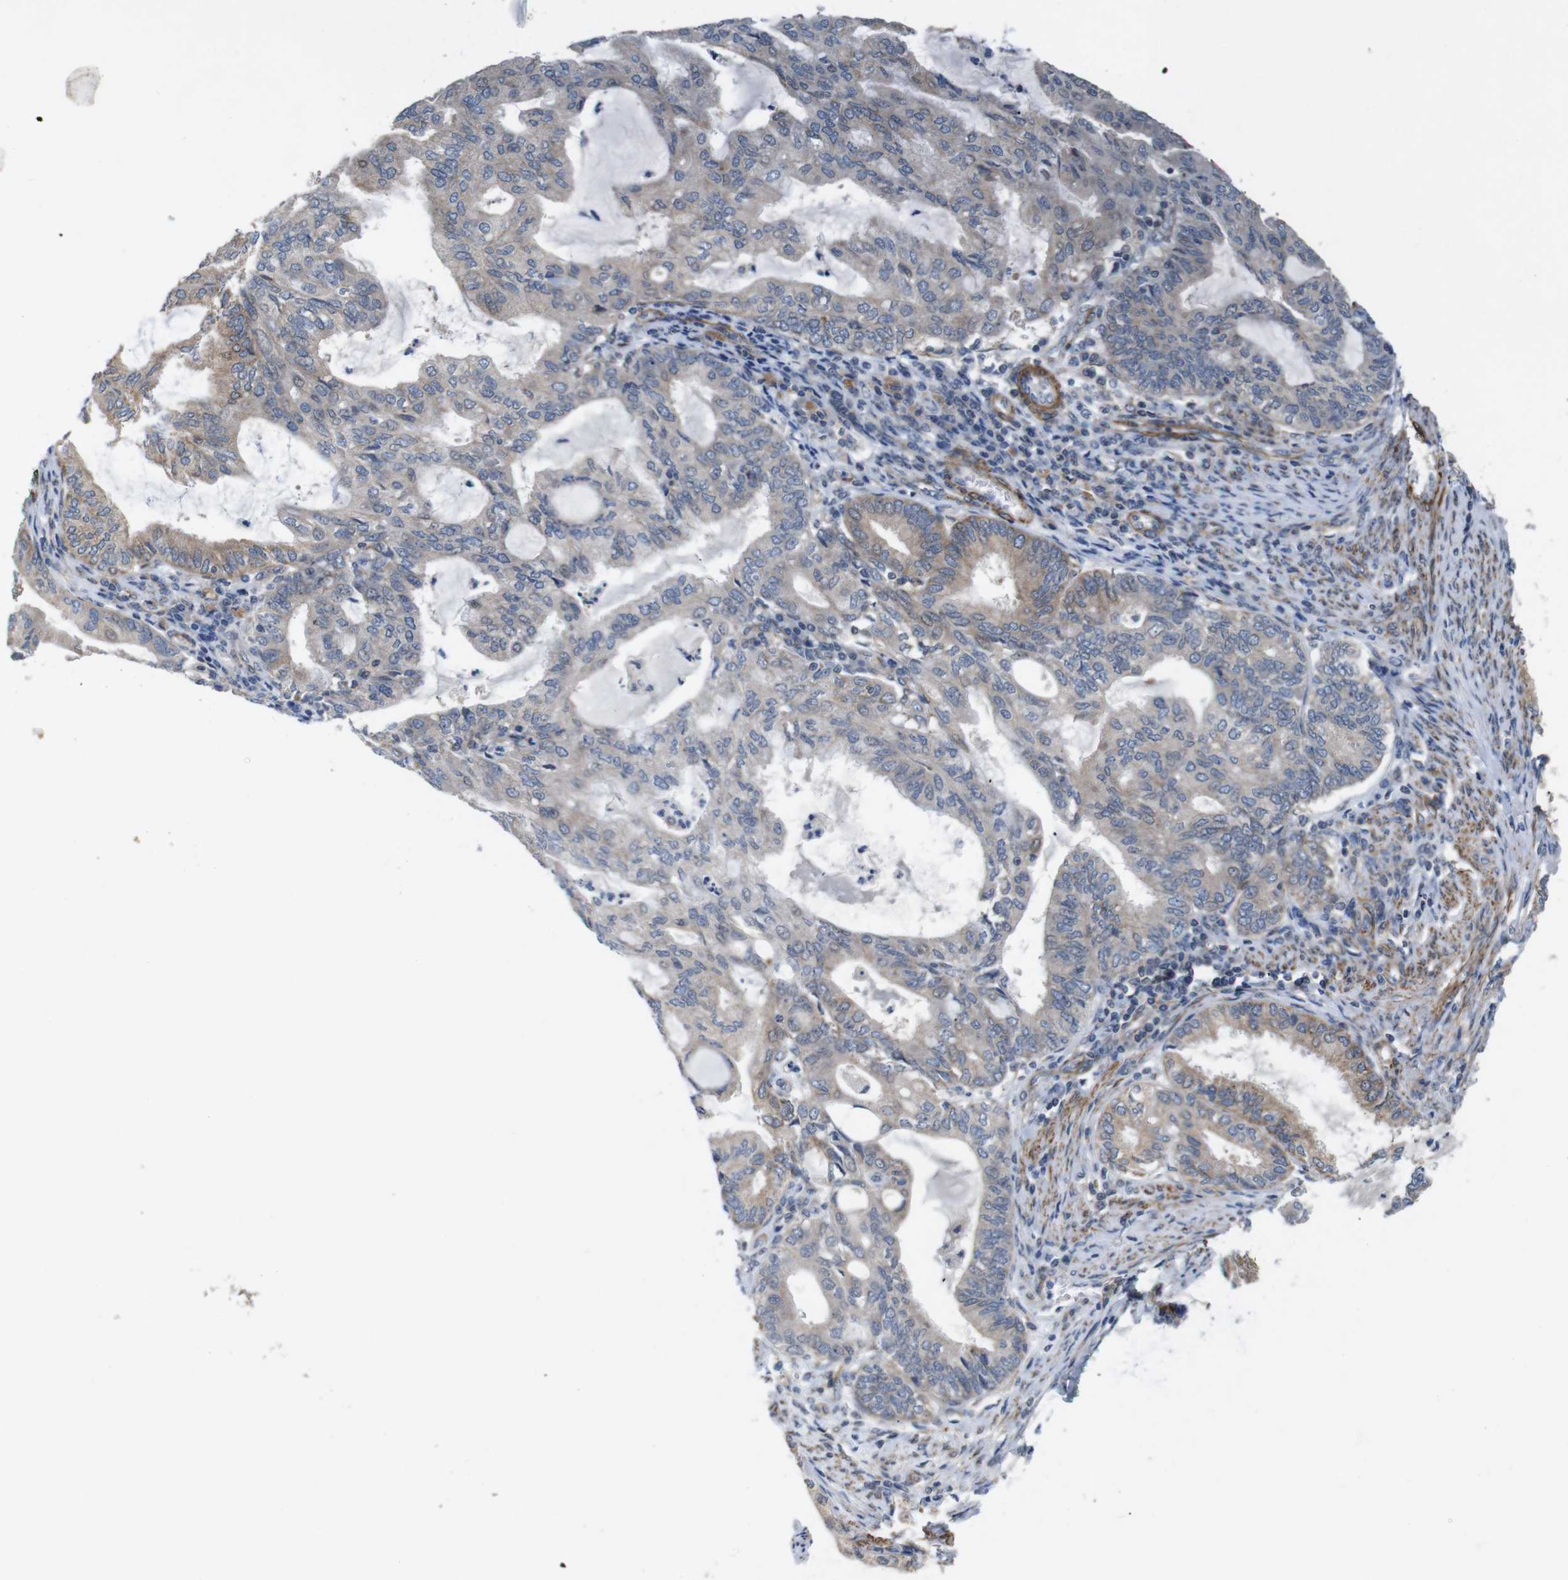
{"staining": {"intensity": "weak", "quantity": ">75%", "location": "cytoplasmic/membranous"}, "tissue": "endometrial cancer", "cell_type": "Tumor cells", "image_type": "cancer", "snomed": [{"axis": "morphology", "description": "Adenocarcinoma, NOS"}, {"axis": "topography", "description": "Endometrium"}], "caption": "Immunohistochemical staining of endometrial cancer (adenocarcinoma) displays low levels of weak cytoplasmic/membranous protein expression in about >75% of tumor cells.", "gene": "GGT7", "patient": {"sex": "female", "age": 86}}